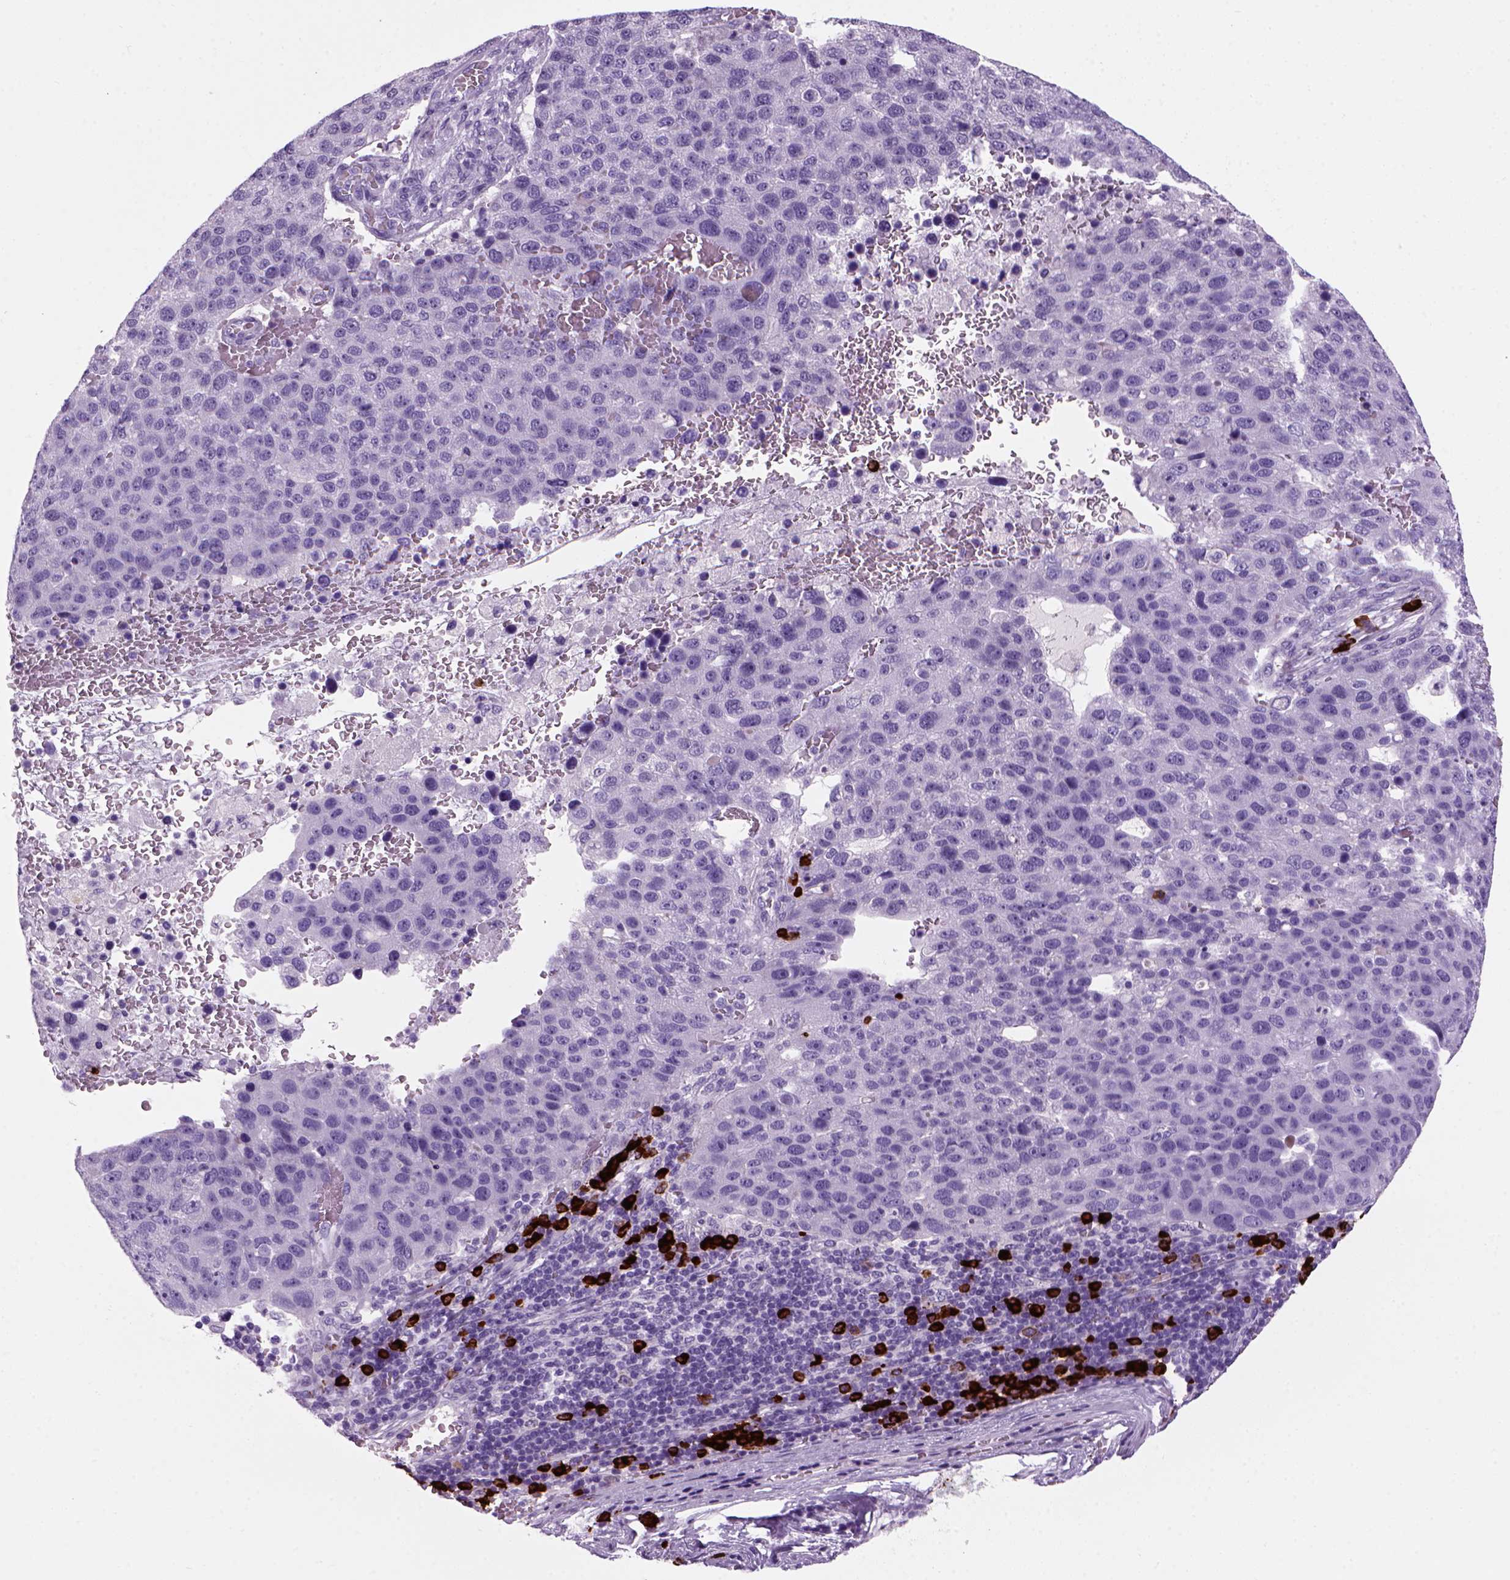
{"staining": {"intensity": "negative", "quantity": "none", "location": "none"}, "tissue": "pancreatic cancer", "cell_type": "Tumor cells", "image_type": "cancer", "snomed": [{"axis": "morphology", "description": "Adenocarcinoma, NOS"}, {"axis": "topography", "description": "Pancreas"}], "caption": "Immunohistochemical staining of human pancreatic cancer reveals no significant positivity in tumor cells. The staining is performed using DAB brown chromogen with nuclei counter-stained in using hematoxylin.", "gene": "MZB1", "patient": {"sex": "female", "age": 61}}